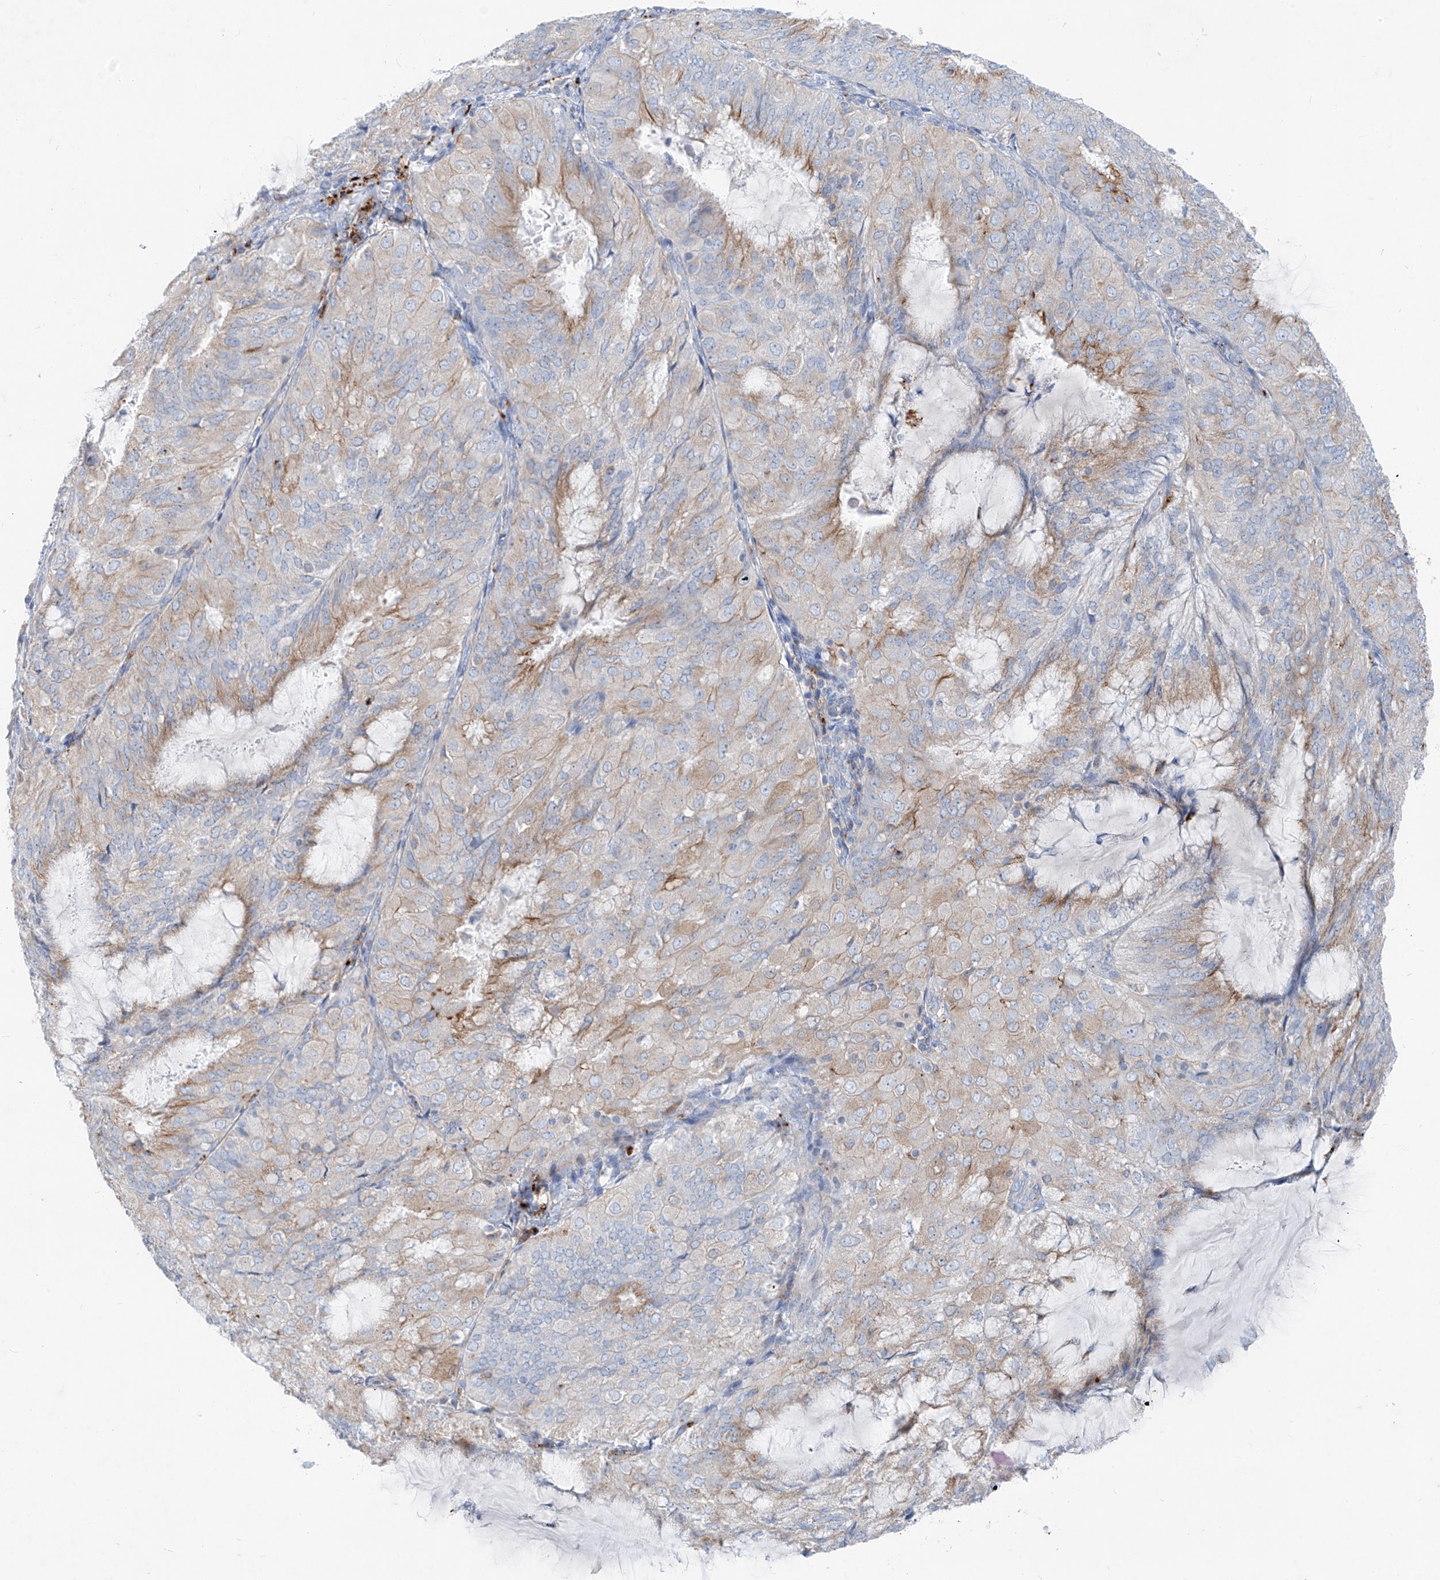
{"staining": {"intensity": "moderate", "quantity": "<25%", "location": "cytoplasmic/membranous"}, "tissue": "endometrial cancer", "cell_type": "Tumor cells", "image_type": "cancer", "snomed": [{"axis": "morphology", "description": "Adenocarcinoma, NOS"}, {"axis": "topography", "description": "Endometrium"}], "caption": "Protein staining of endometrial cancer (adenocarcinoma) tissue shows moderate cytoplasmic/membranous positivity in approximately <25% of tumor cells.", "gene": "GPR137C", "patient": {"sex": "female", "age": 81}}